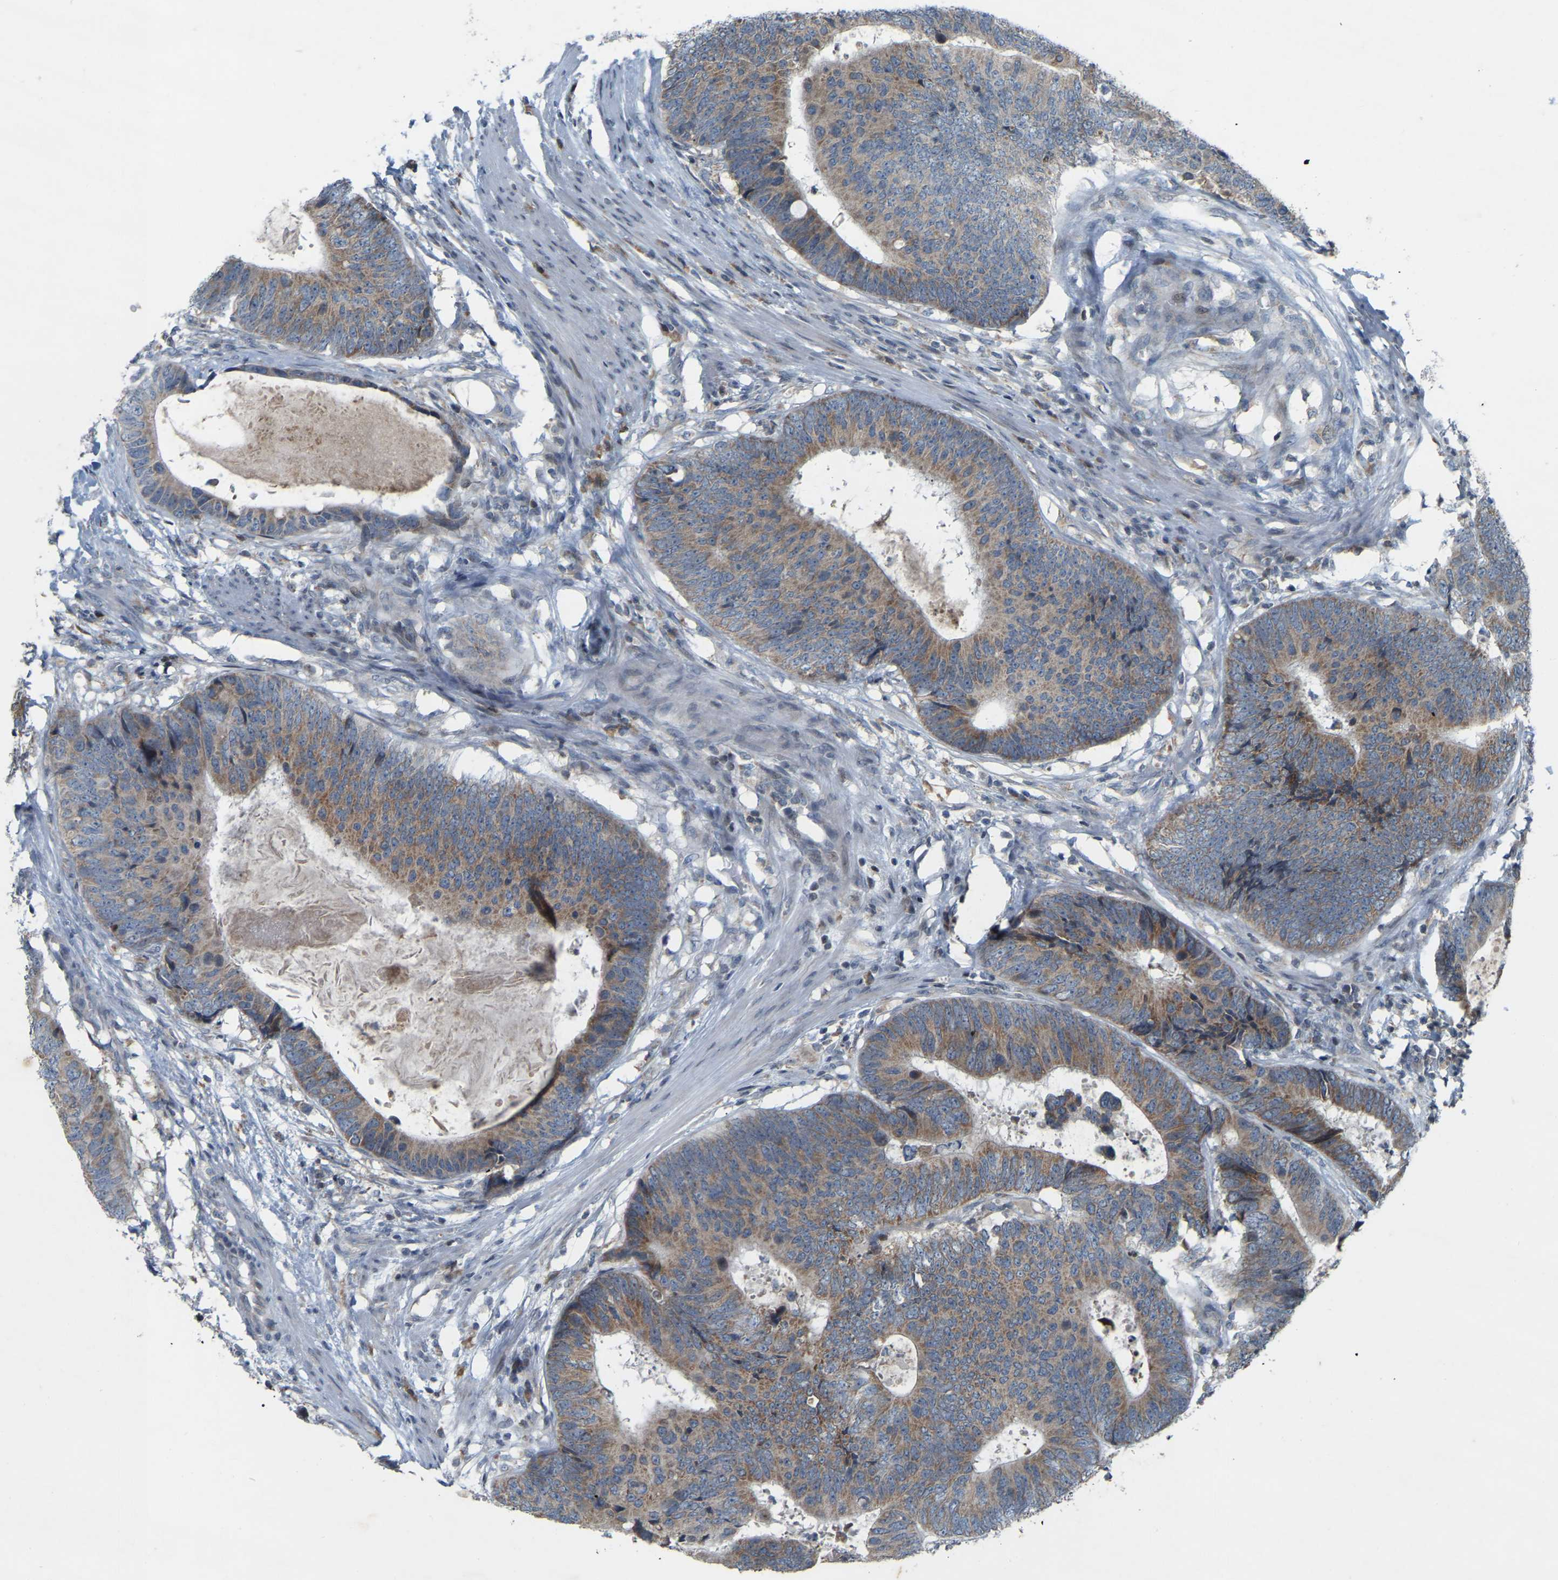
{"staining": {"intensity": "moderate", "quantity": ">75%", "location": "cytoplasmic/membranous"}, "tissue": "colorectal cancer", "cell_type": "Tumor cells", "image_type": "cancer", "snomed": [{"axis": "morphology", "description": "Adenocarcinoma, NOS"}, {"axis": "topography", "description": "Colon"}], "caption": "DAB (3,3'-diaminobenzidine) immunohistochemical staining of human colorectal adenocarcinoma shows moderate cytoplasmic/membranous protein staining in approximately >75% of tumor cells. The staining is performed using DAB (3,3'-diaminobenzidine) brown chromogen to label protein expression. The nuclei are counter-stained blue using hematoxylin.", "gene": "PARL", "patient": {"sex": "male", "age": 56}}